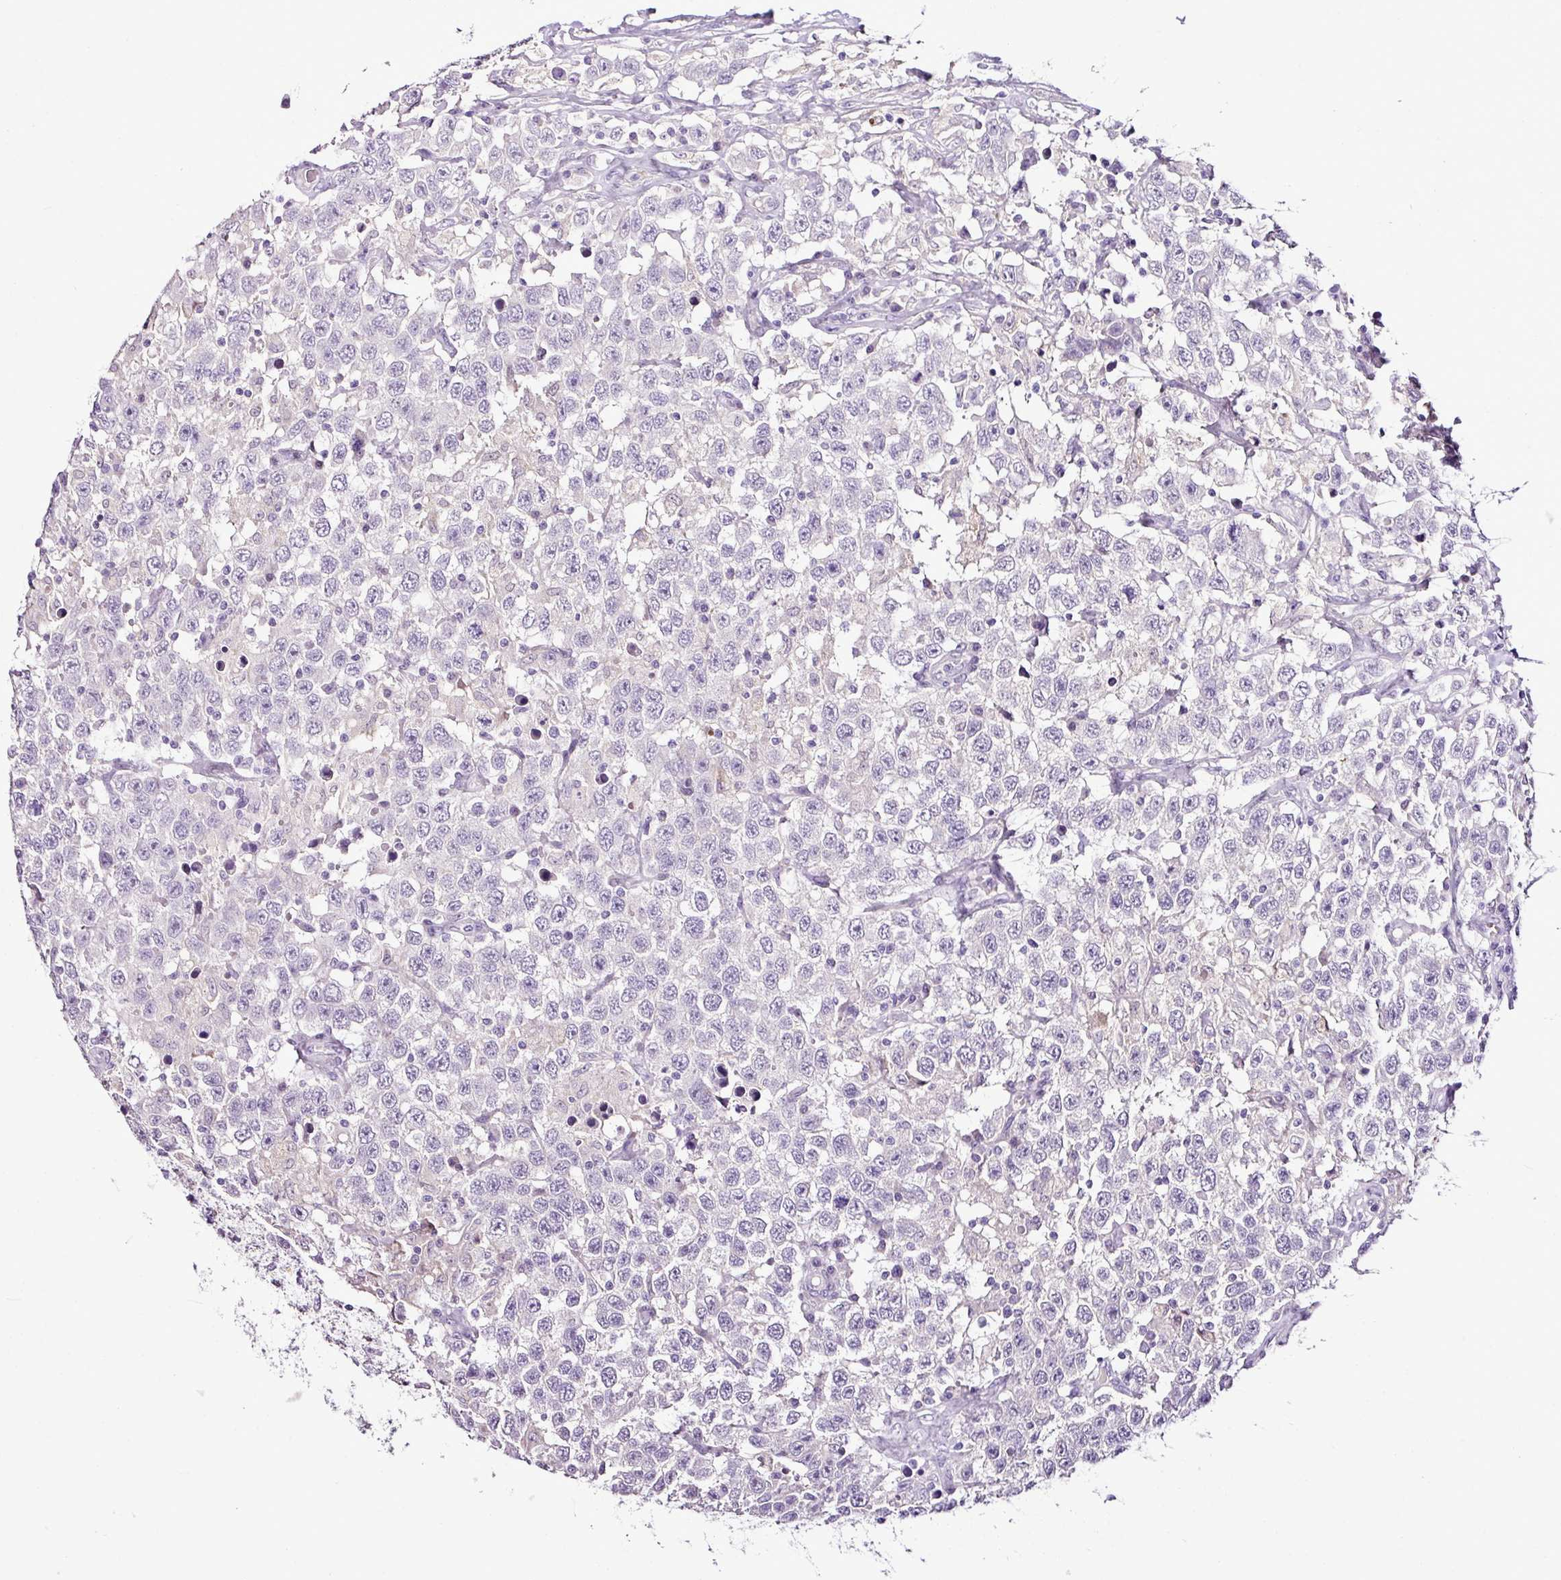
{"staining": {"intensity": "negative", "quantity": "none", "location": "none"}, "tissue": "testis cancer", "cell_type": "Tumor cells", "image_type": "cancer", "snomed": [{"axis": "morphology", "description": "Seminoma, NOS"}, {"axis": "topography", "description": "Testis"}], "caption": "DAB immunohistochemical staining of human seminoma (testis) displays no significant expression in tumor cells.", "gene": "ESR1", "patient": {"sex": "male", "age": 41}}